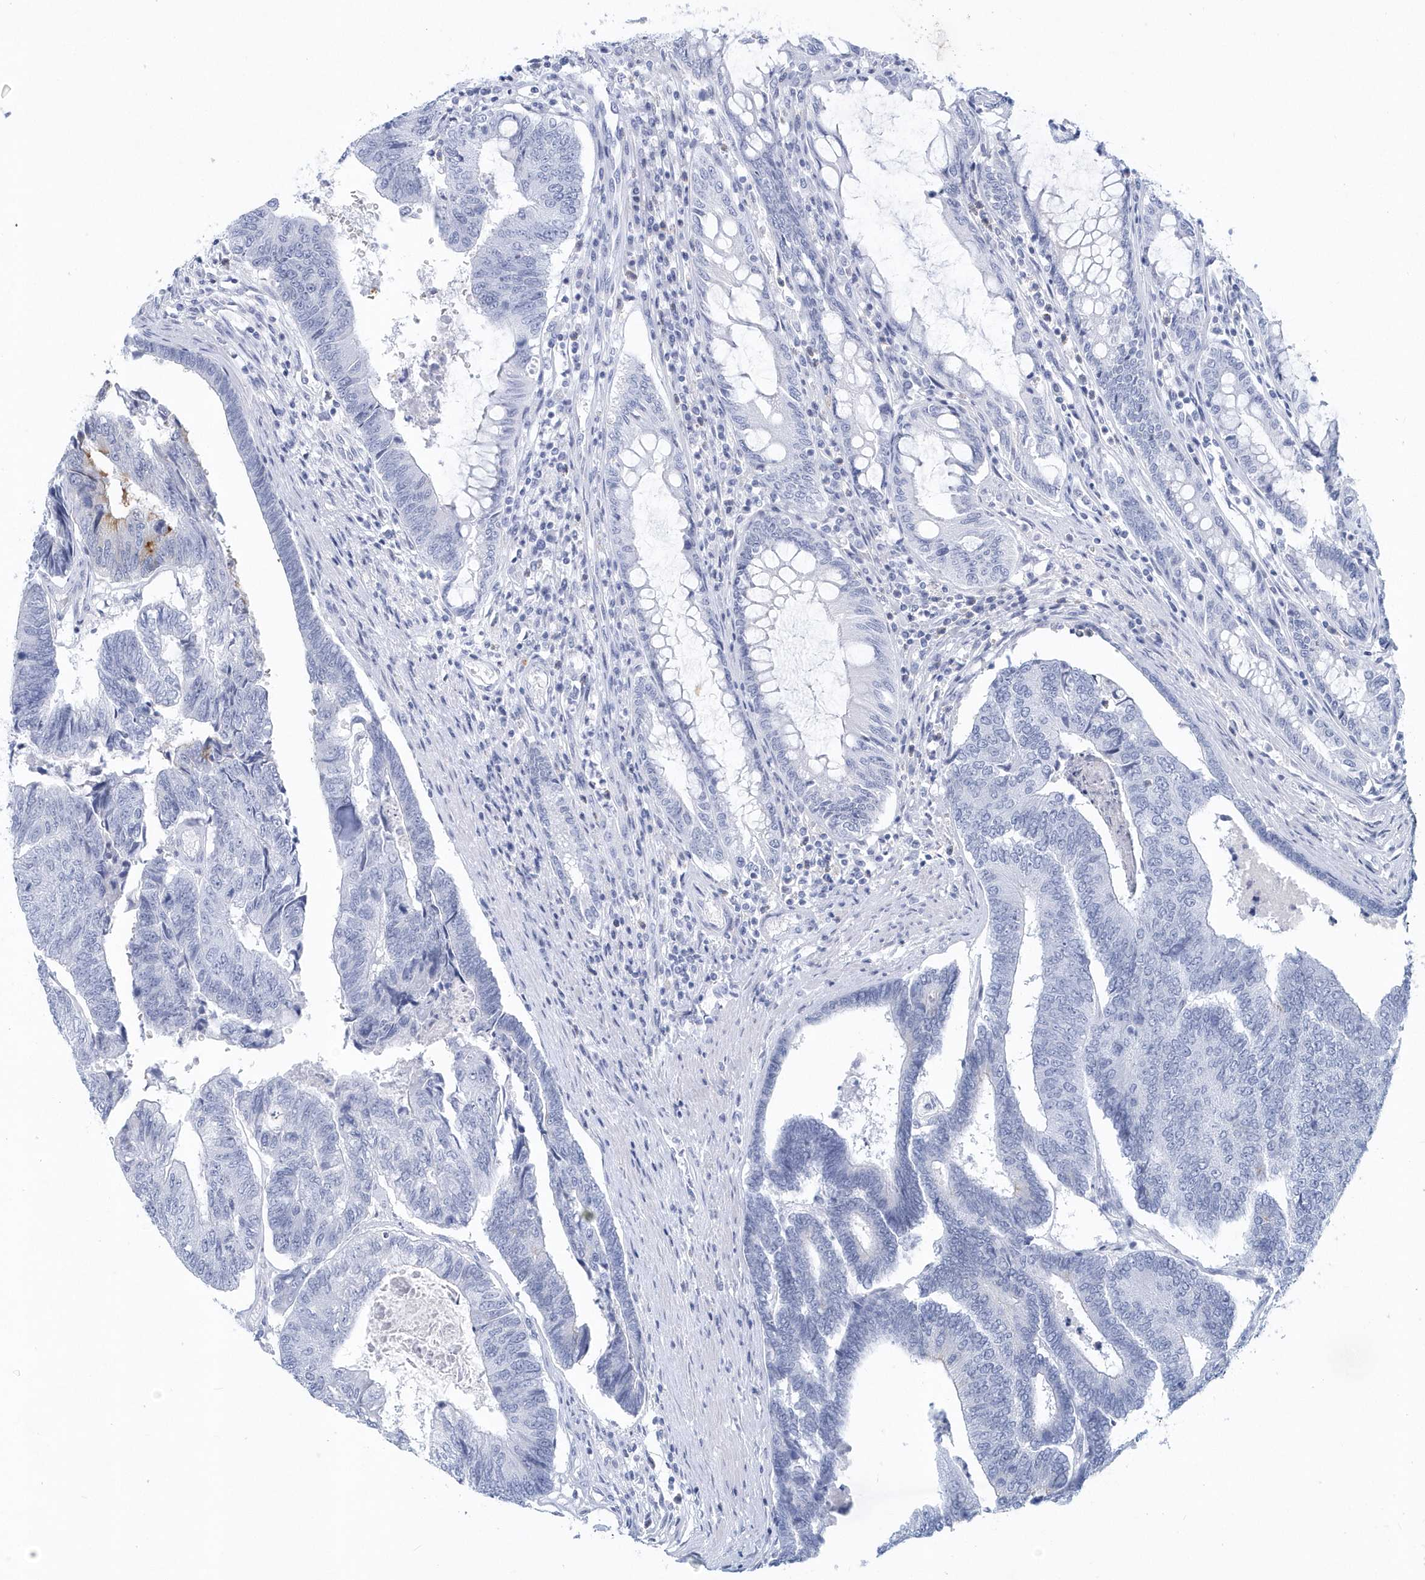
{"staining": {"intensity": "negative", "quantity": "none", "location": "none"}, "tissue": "colorectal cancer", "cell_type": "Tumor cells", "image_type": "cancer", "snomed": [{"axis": "morphology", "description": "Adenocarcinoma, NOS"}, {"axis": "topography", "description": "Colon"}], "caption": "IHC histopathology image of neoplastic tissue: human colorectal adenocarcinoma stained with DAB shows no significant protein staining in tumor cells.", "gene": "PTPRO", "patient": {"sex": "female", "age": 67}}